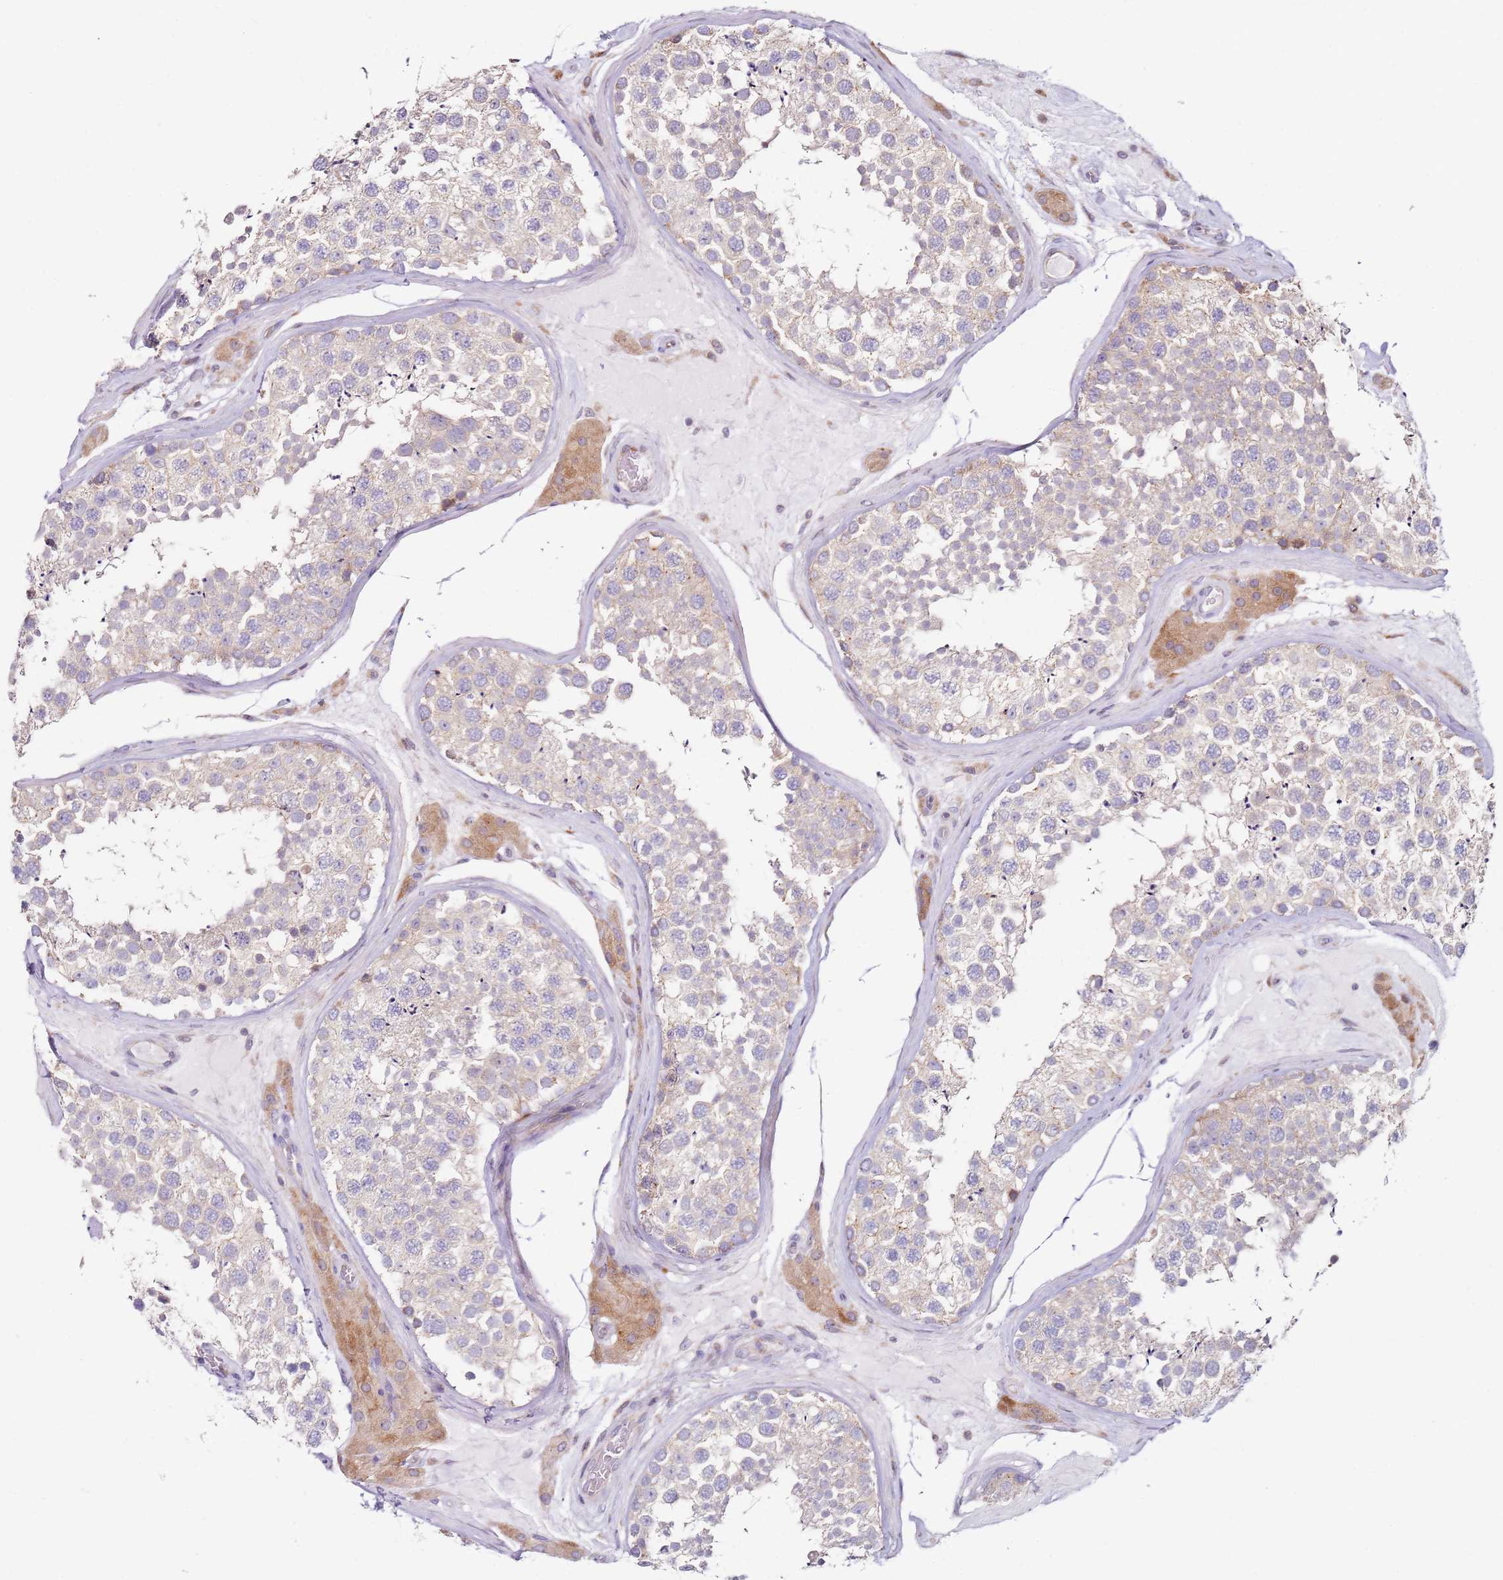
{"staining": {"intensity": "weak", "quantity": "<25%", "location": "cytoplasmic/membranous"}, "tissue": "testis", "cell_type": "Cells in seminiferous ducts", "image_type": "normal", "snomed": [{"axis": "morphology", "description": "Normal tissue, NOS"}, {"axis": "topography", "description": "Testis"}], "caption": "Immunohistochemistry of normal testis demonstrates no expression in cells in seminiferous ducts.", "gene": "CNOT9", "patient": {"sex": "male", "age": 46}}